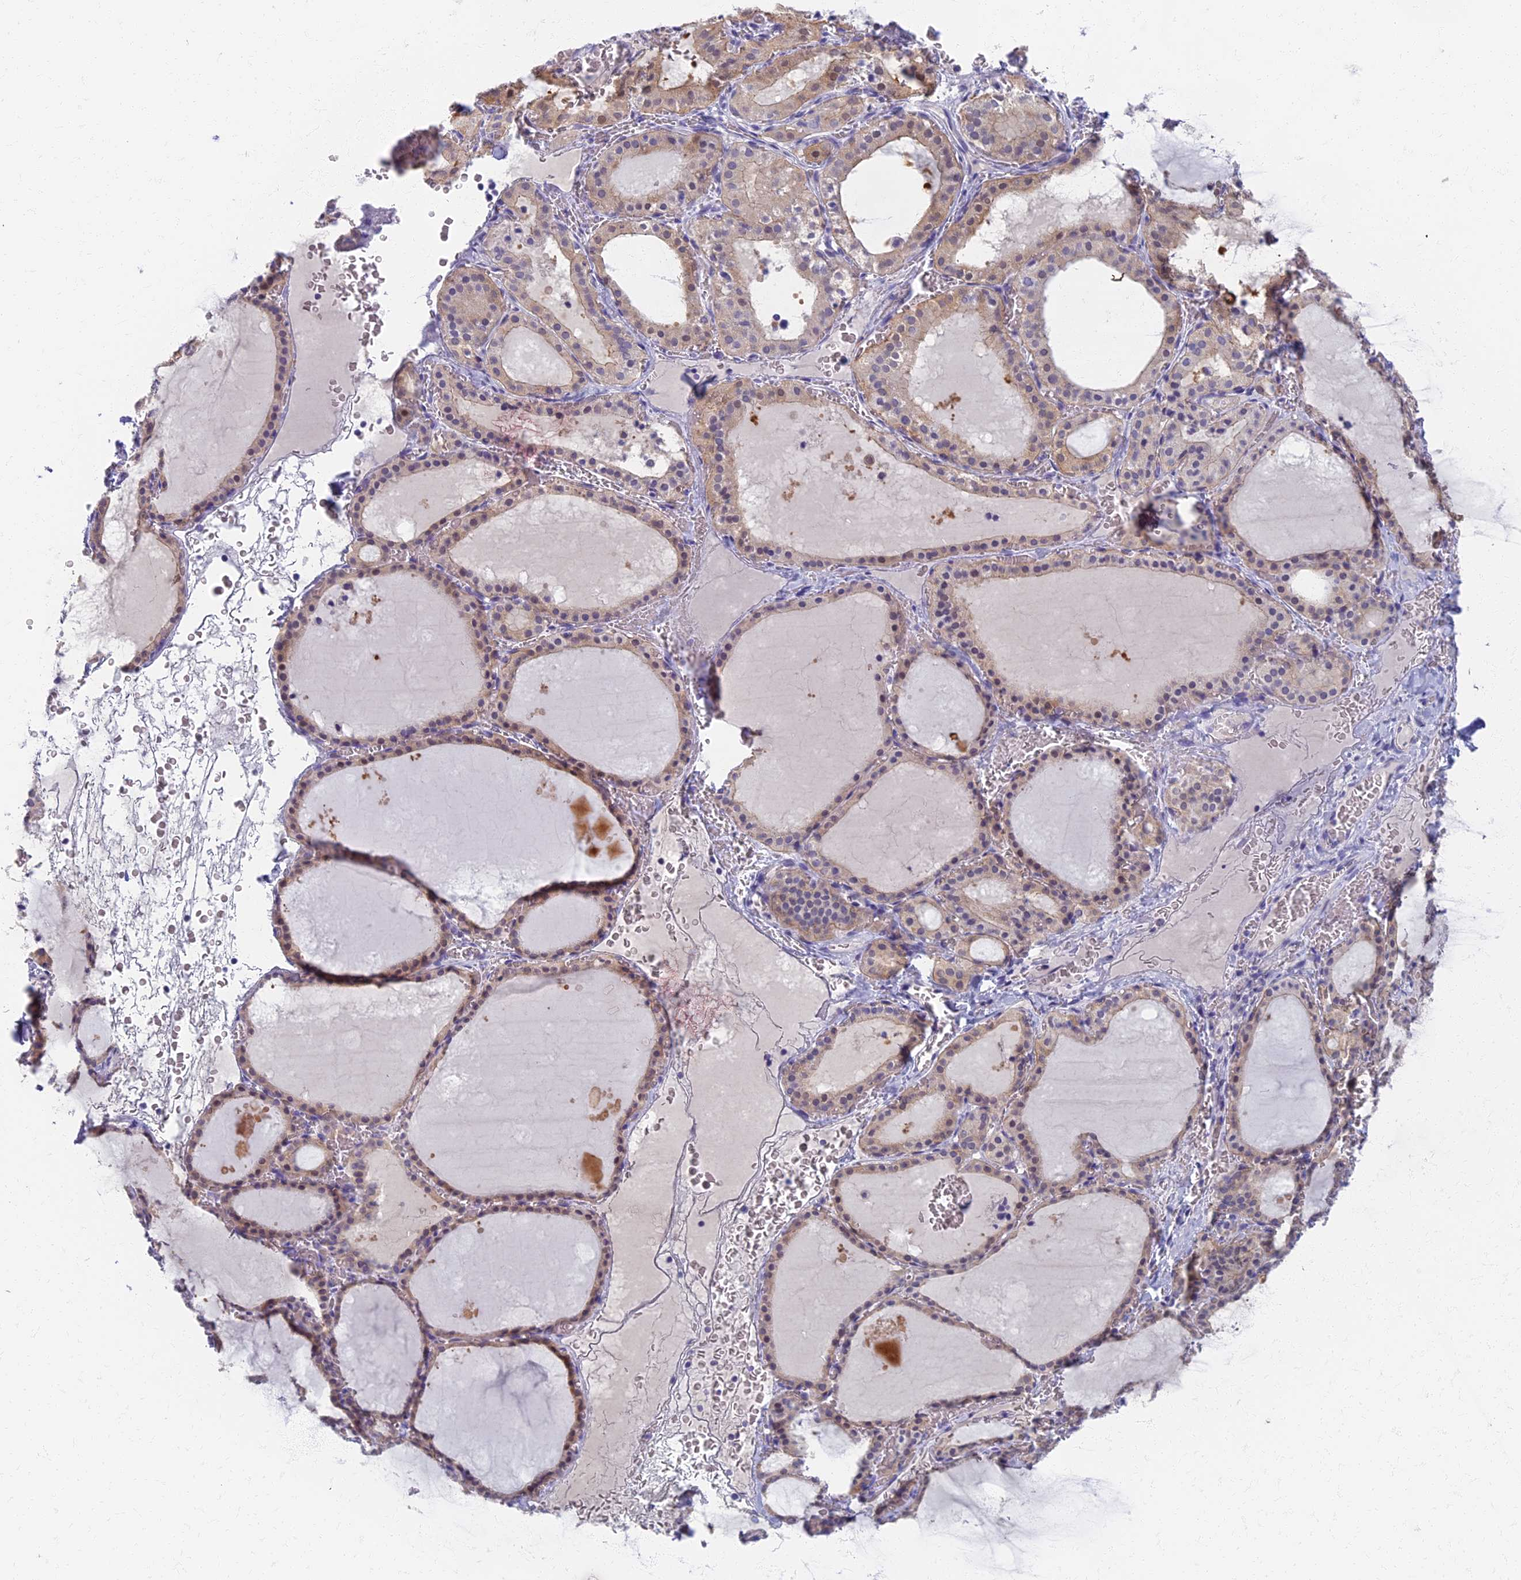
{"staining": {"intensity": "moderate", "quantity": "25%-75%", "location": "cytoplasmic/membranous"}, "tissue": "thyroid gland", "cell_type": "Glandular cells", "image_type": "normal", "snomed": [{"axis": "morphology", "description": "Normal tissue, NOS"}, {"axis": "topography", "description": "Thyroid gland"}], "caption": "A histopathology image of thyroid gland stained for a protein exhibits moderate cytoplasmic/membranous brown staining in glandular cells. (DAB (3,3'-diaminobenzidine) IHC with brightfield microscopy, high magnification).", "gene": "AP4E1", "patient": {"sex": "female", "age": 39}}